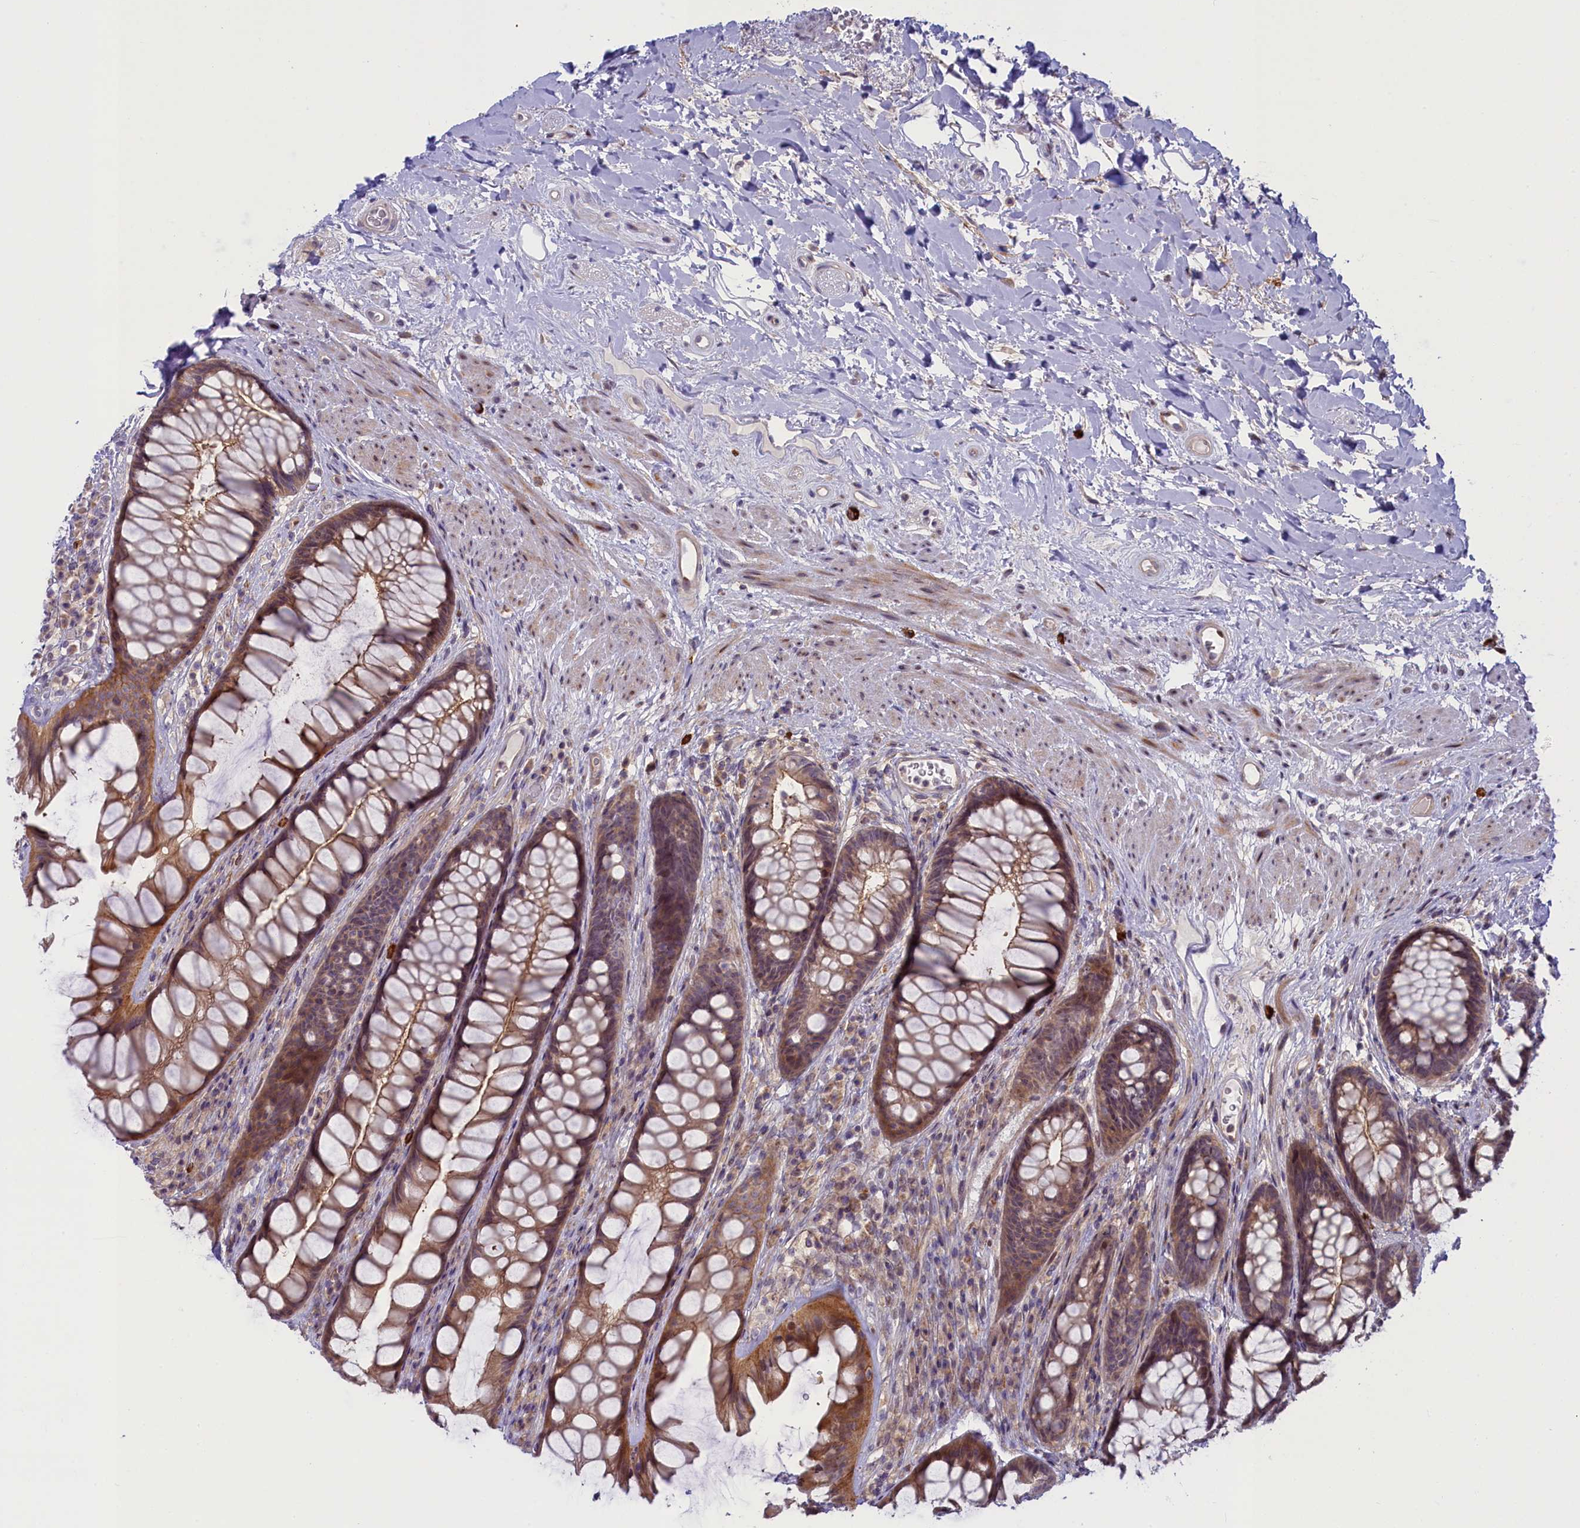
{"staining": {"intensity": "moderate", "quantity": ">75%", "location": "cytoplasmic/membranous"}, "tissue": "rectum", "cell_type": "Glandular cells", "image_type": "normal", "snomed": [{"axis": "morphology", "description": "Normal tissue, NOS"}, {"axis": "topography", "description": "Rectum"}], "caption": "This is an image of IHC staining of unremarkable rectum, which shows moderate staining in the cytoplasmic/membranous of glandular cells.", "gene": "CCL23", "patient": {"sex": "male", "age": 74}}